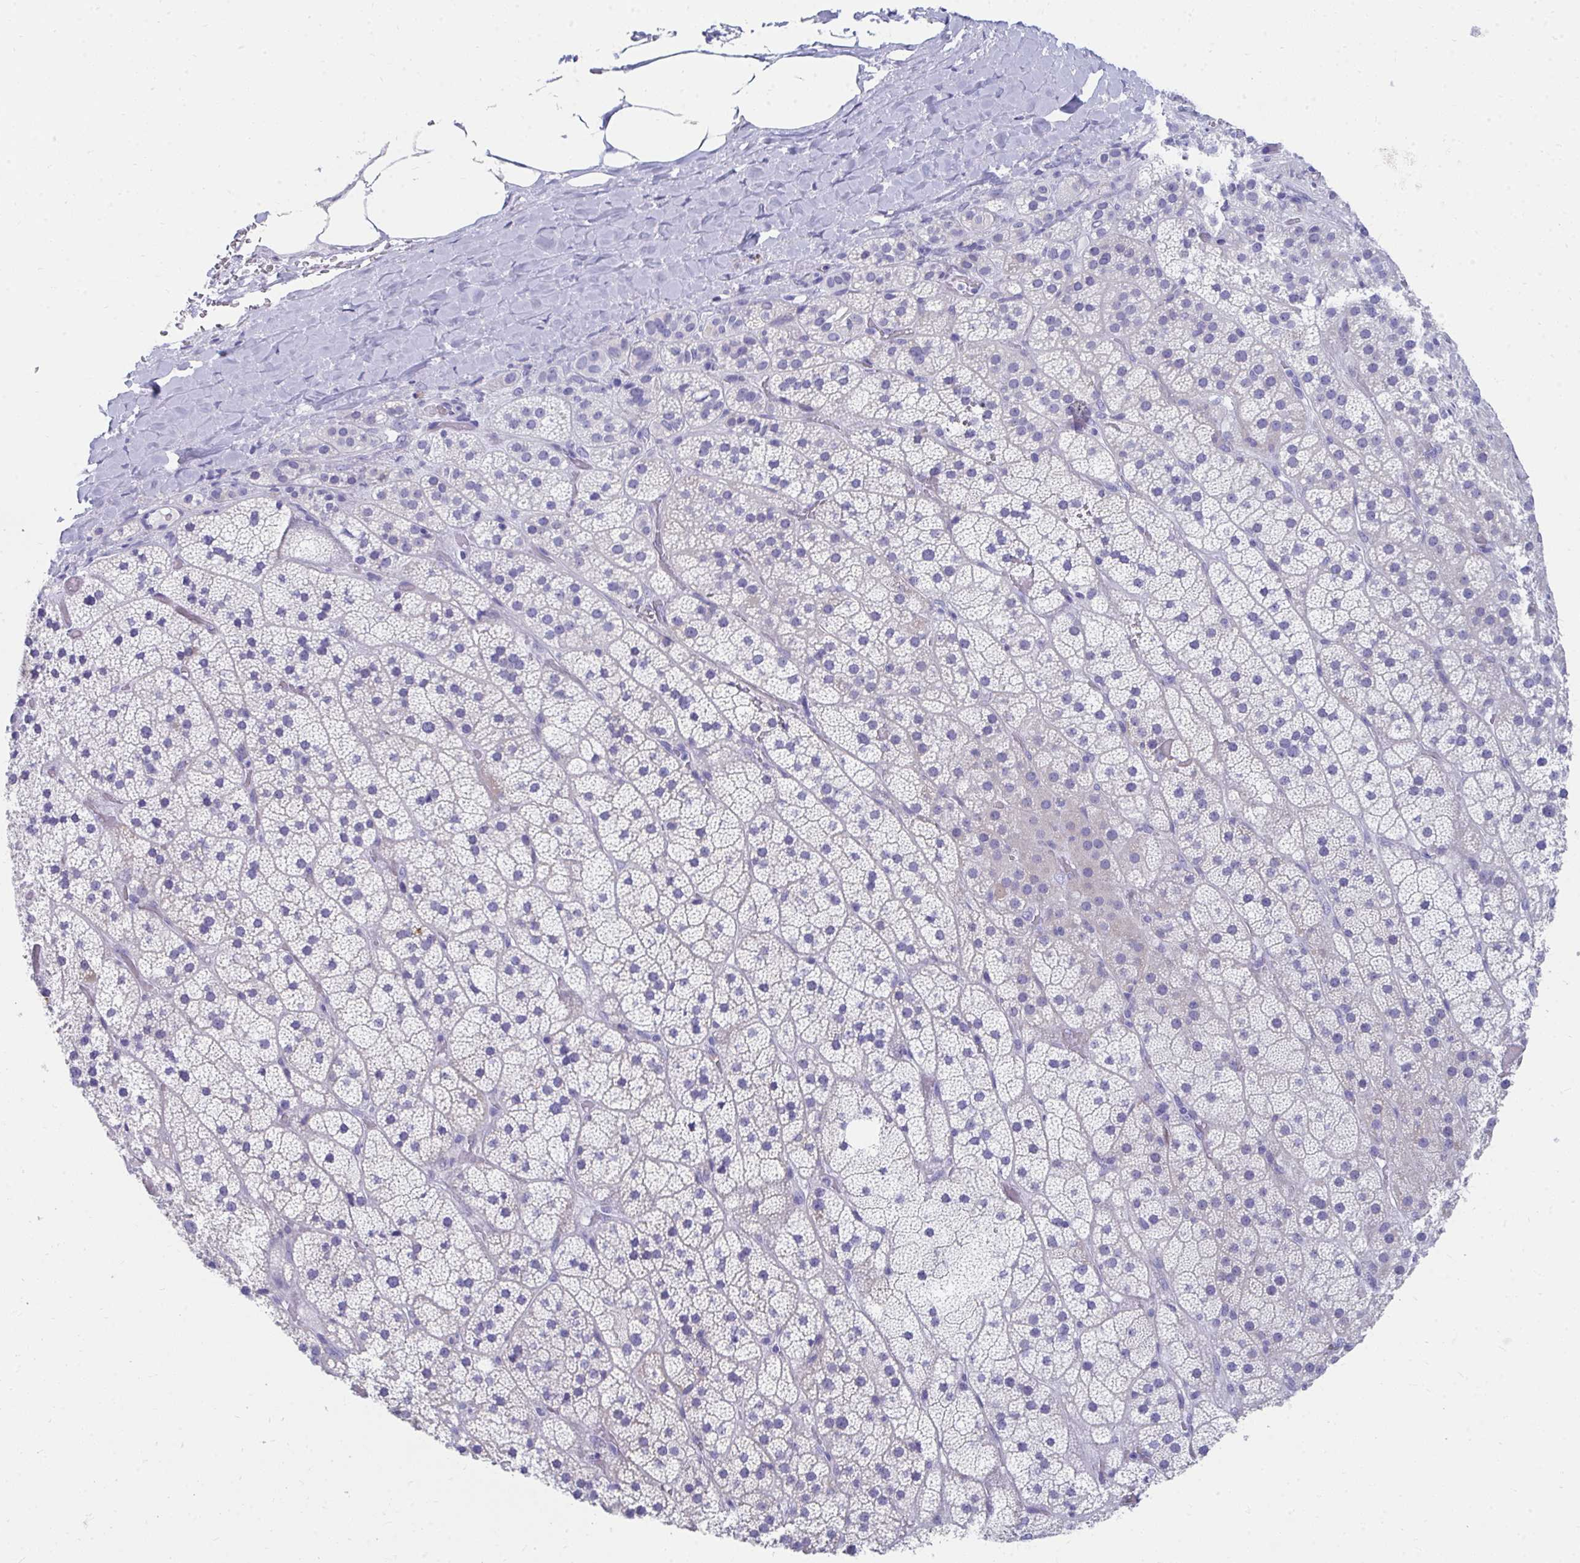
{"staining": {"intensity": "negative", "quantity": "none", "location": "none"}, "tissue": "adrenal gland", "cell_type": "Glandular cells", "image_type": "normal", "snomed": [{"axis": "morphology", "description": "Normal tissue, NOS"}, {"axis": "topography", "description": "Adrenal gland"}], "caption": "Image shows no protein positivity in glandular cells of benign adrenal gland. Brightfield microscopy of IHC stained with DAB (3,3'-diaminobenzidine) (brown) and hematoxylin (blue), captured at high magnification.", "gene": "HGD", "patient": {"sex": "male", "age": 57}}